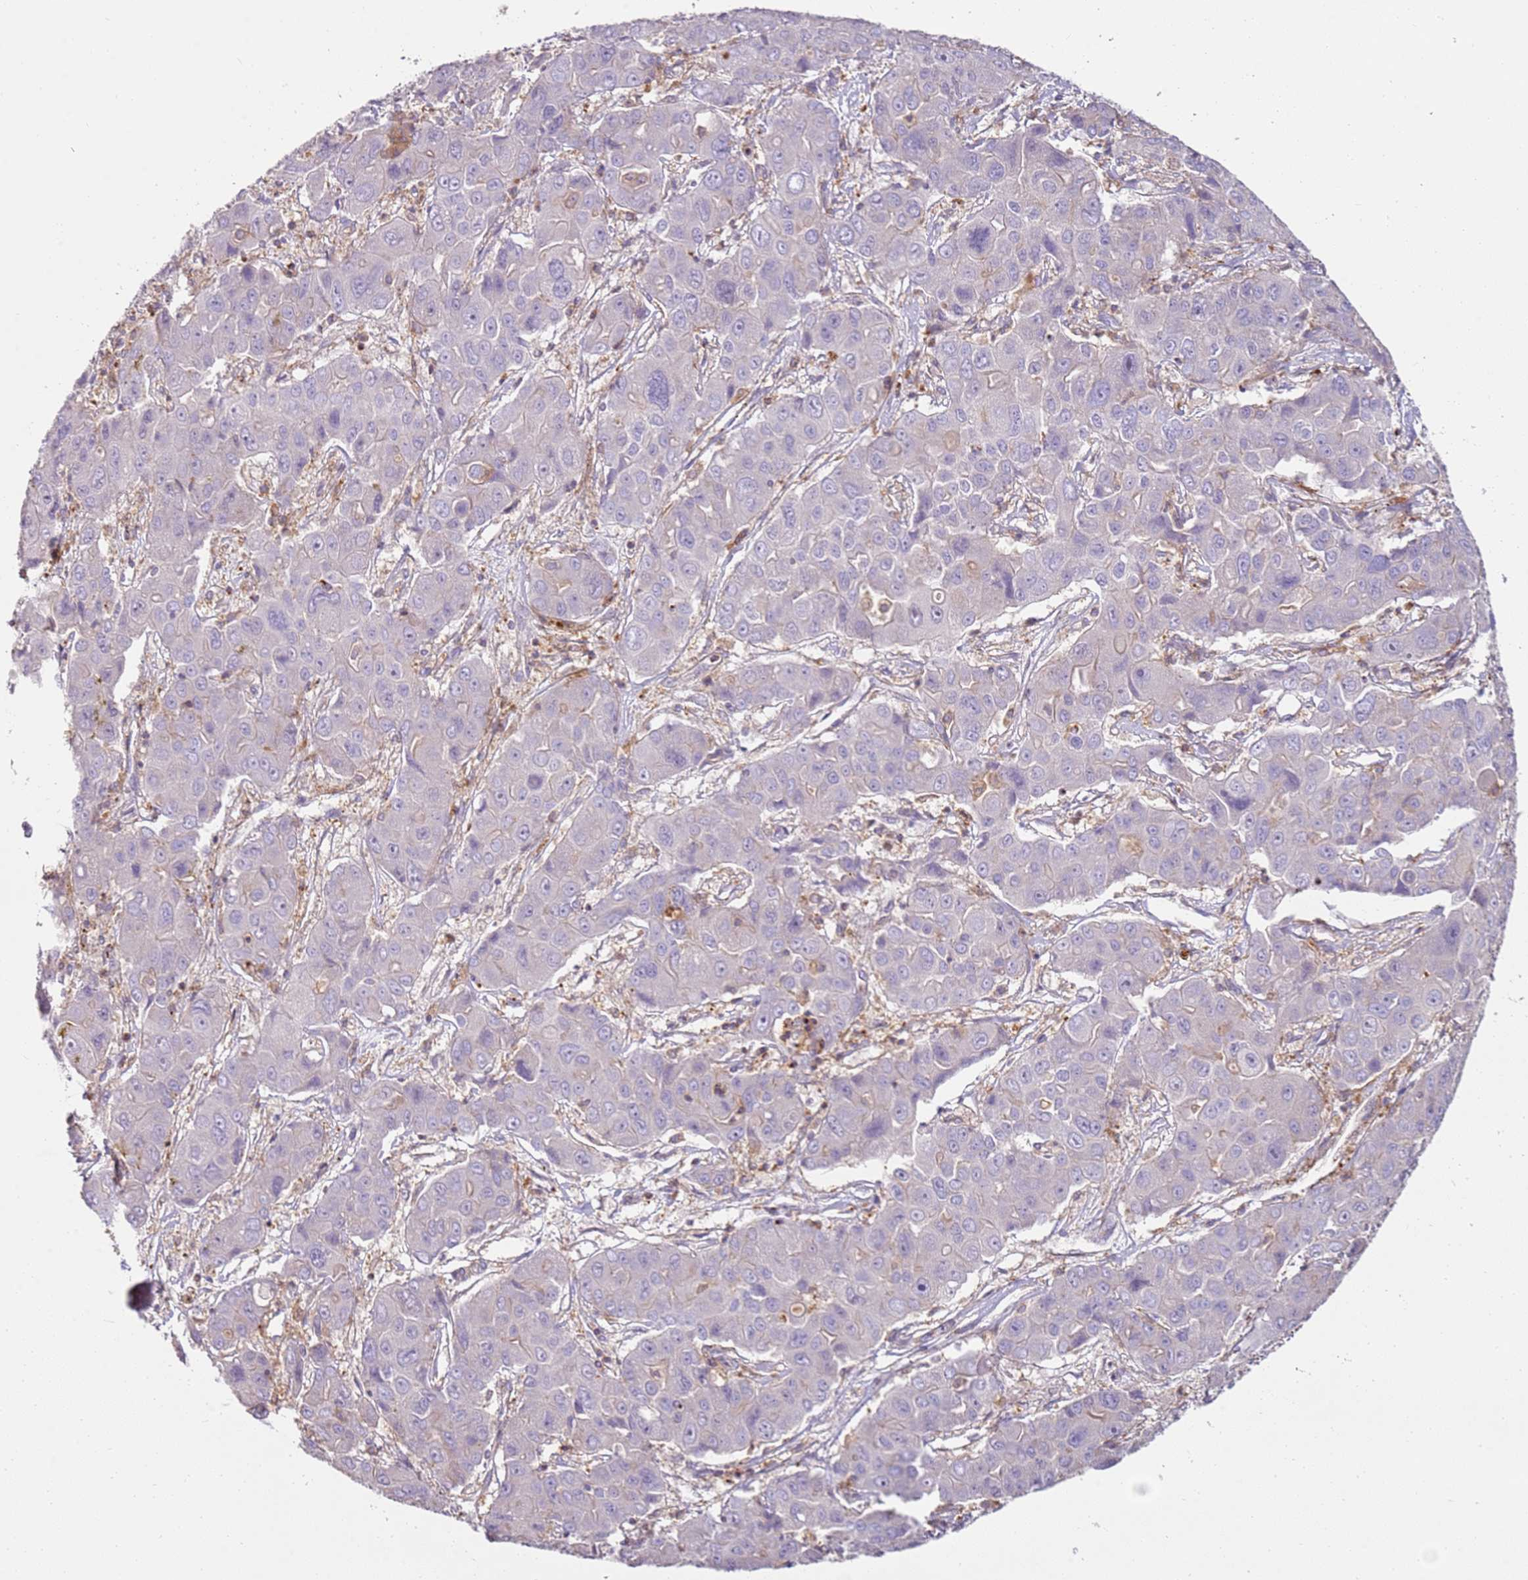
{"staining": {"intensity": "negative", "quantity": "none", "location": "none"}, "tissue": "liver cancer", "cell_type": "Tumor cells", "image_type": "cancer", "snomed": [{"axis": "morphology", "description": "Cholangiocarcinoma"}, {"axis": "topography", "description": "Liver"}], "caption": "A high-resolution photomicrograph shows immunohistochemistry staining of liver cholangiocarcinoma, which demonstrates no significant positivity in tumor cells.", "gene": "FPR1", "patient": {"sex": "male", "age": 67}}